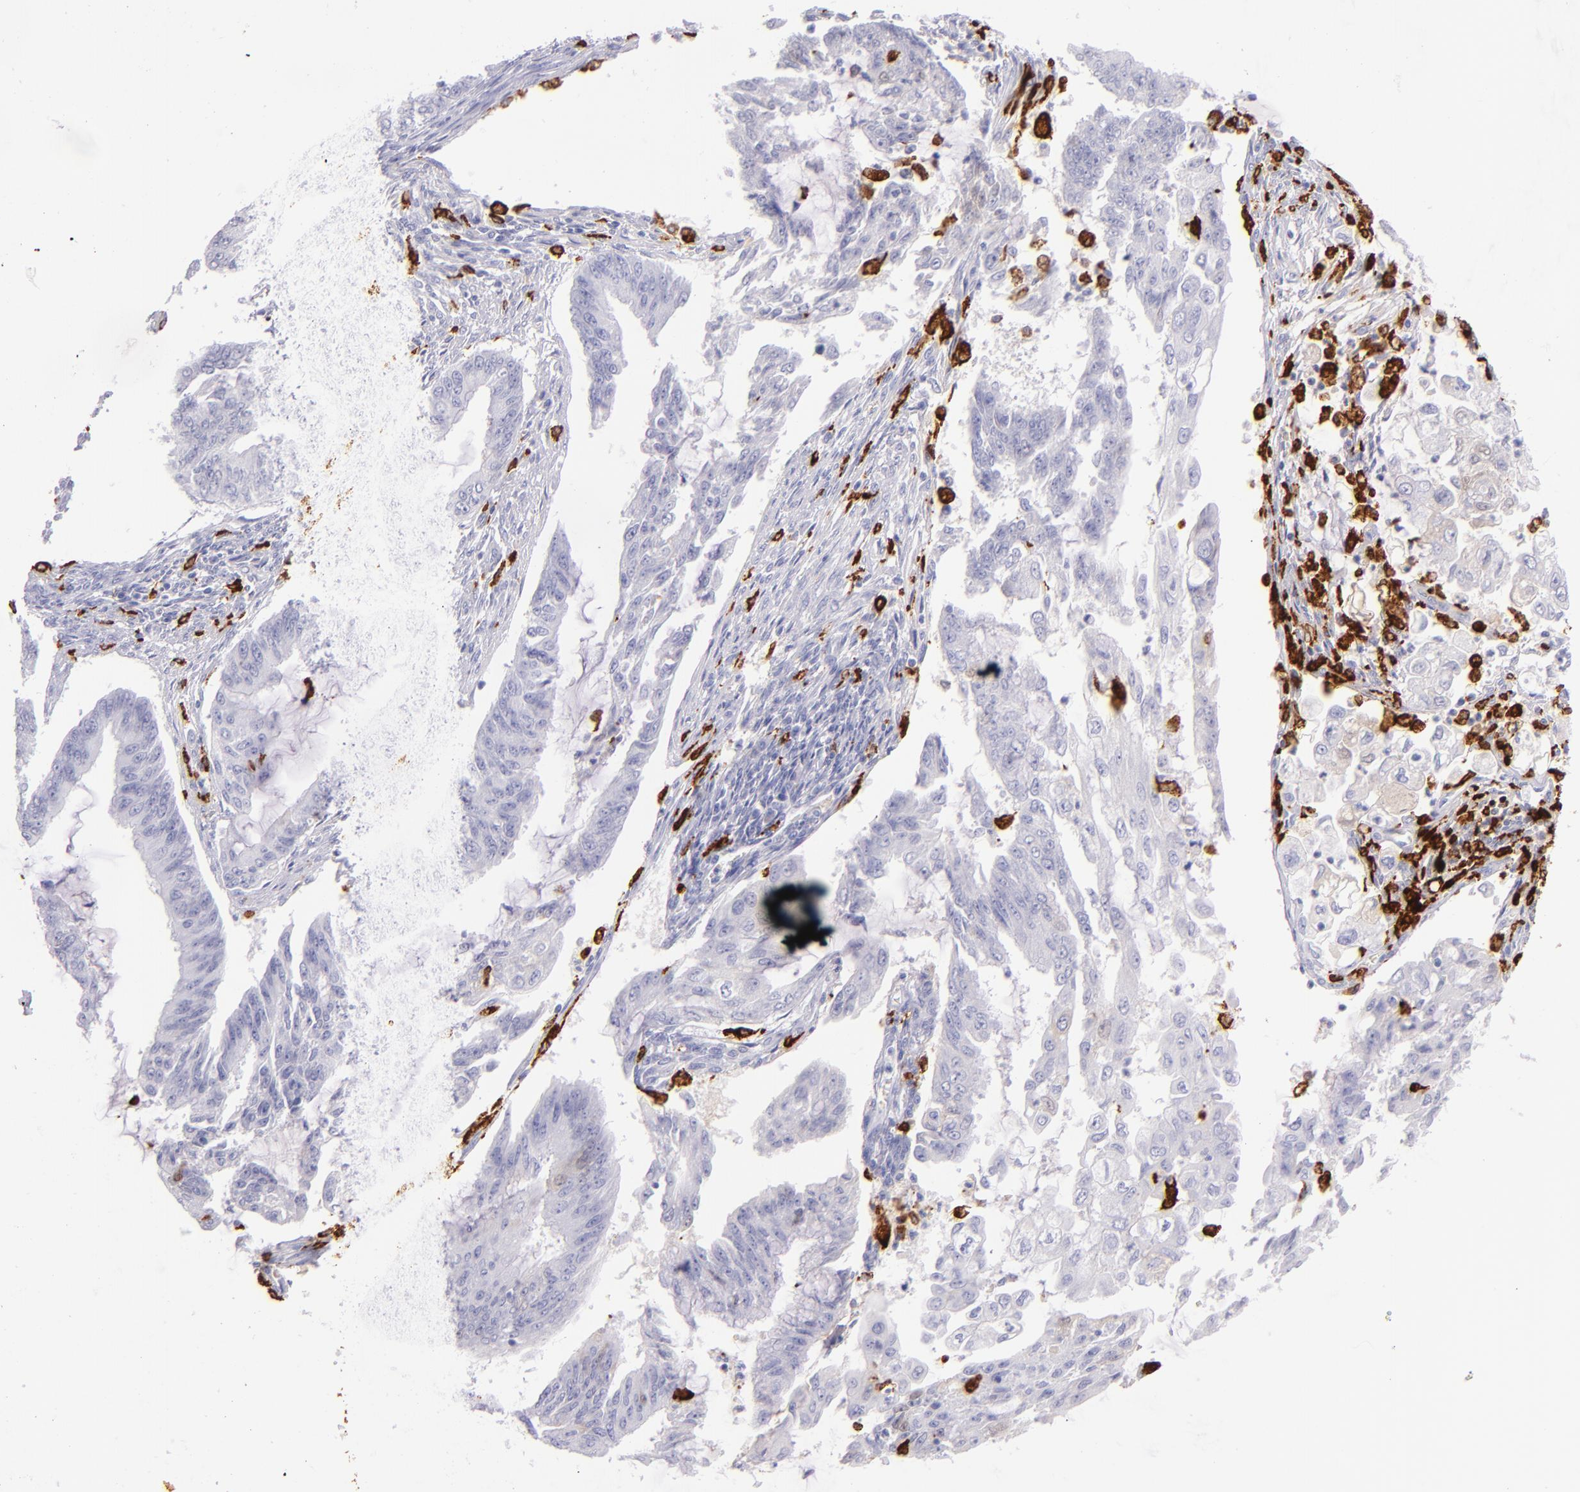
{"staining": {"intensity": "negative", "quantity": "none", "location": "none"}, "tissue": "endometrial cancer", "cell_type": "Tumor cells", "image_type": "cancer", "snomed": [{"axis": "morphology", "description": "Adenocarcinoma, NOS"}, {"axis": "topography", "description": "Endometrium"}], "caption": "An immunohistochemistry (IHC) micrograph of endometrial cancer is shown. There is no staining in tumor cells of endometrial cancer.", "gene": "CD163", "patient": {"sex": "female", "age": 75}}